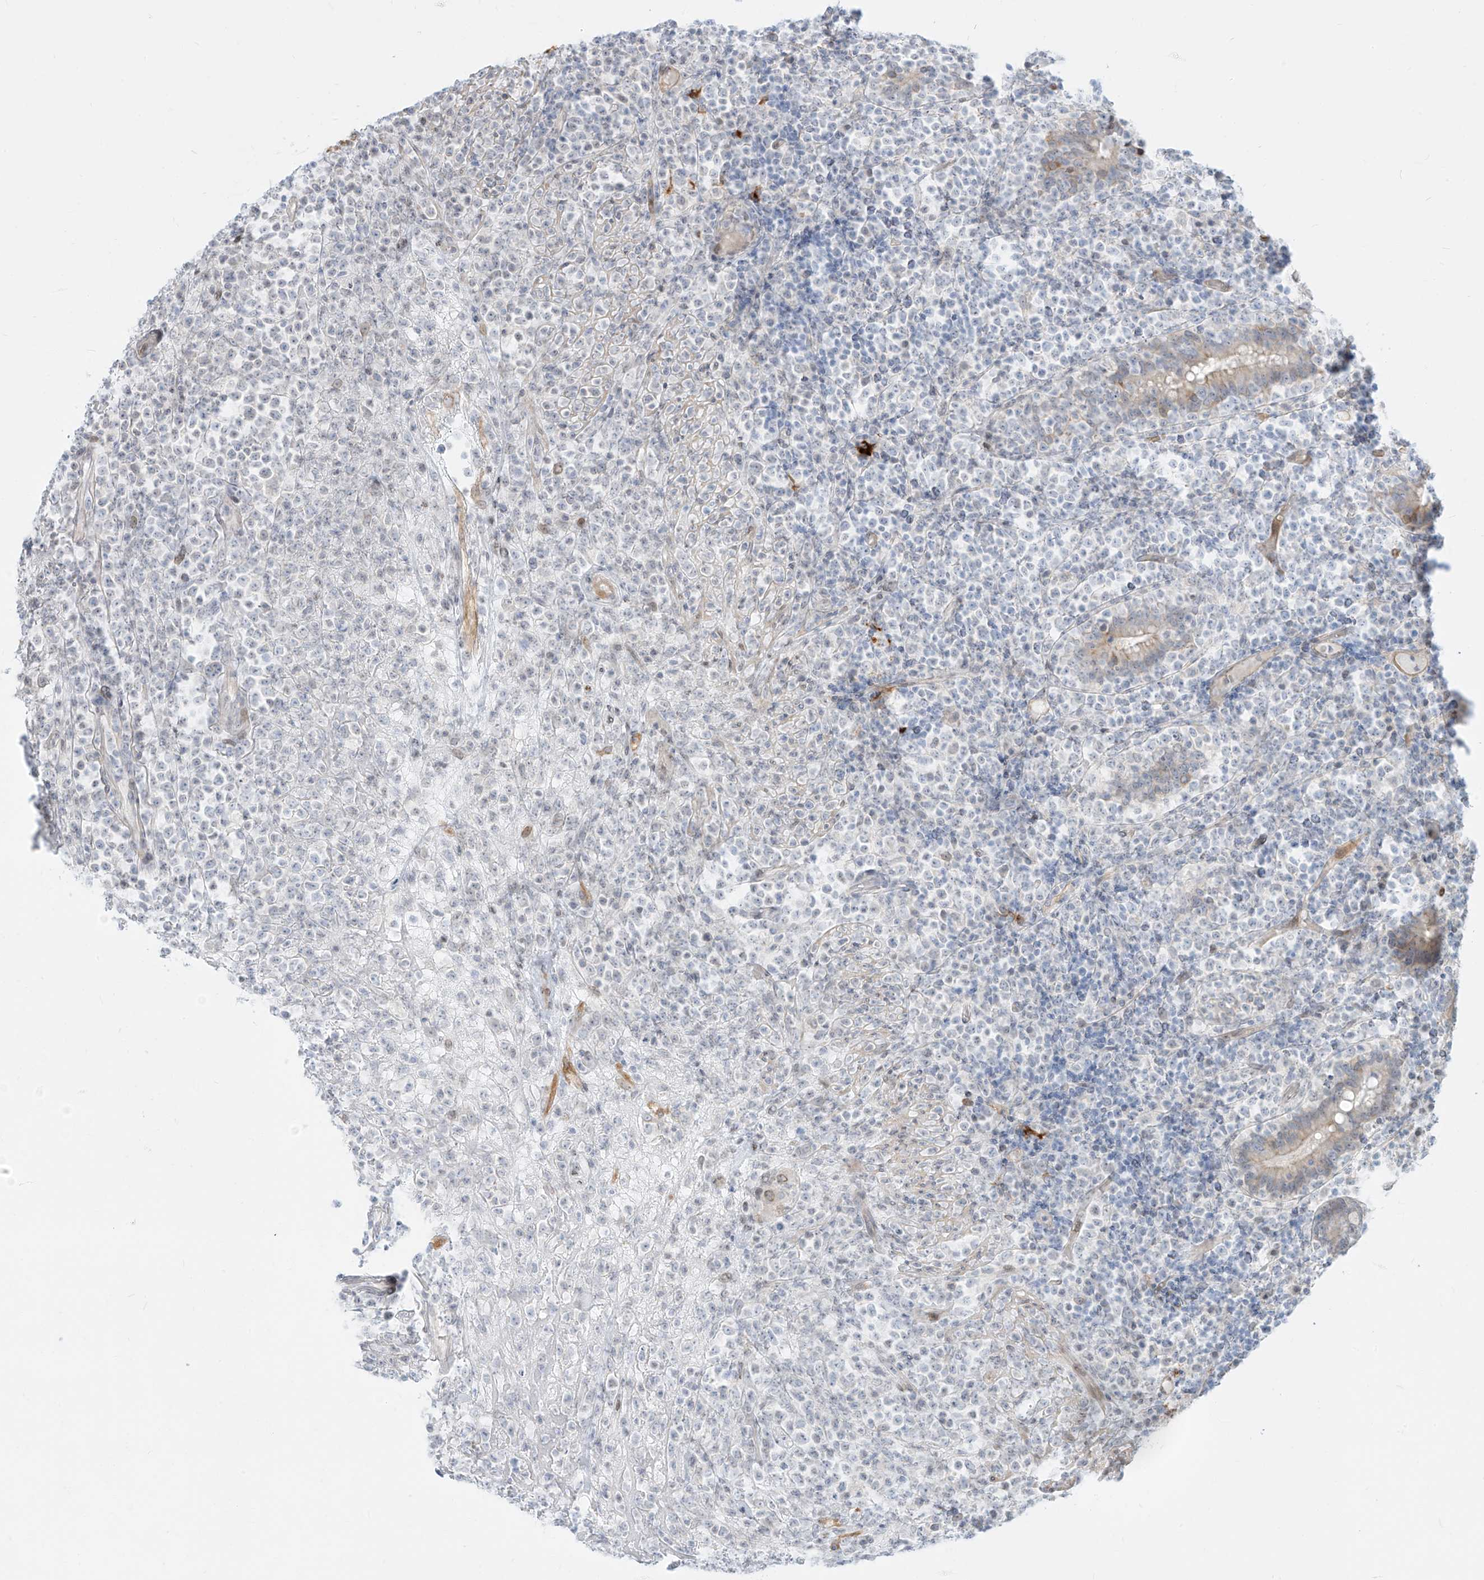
{"staining": {"intensity": "negative", "quantity": "none", "location": "none"}, "tissue": "lymphoma", "cell_type": "Tumor cells", "image_type": "cancer", "snomed": [{"axis": "morphology", "description": "Malignant lymphoma, non-Hodgkin's type, High grade"}, {"axis": "topography", "description": "Colon"}], "caption": "A photomicrograph of lymphoma stained for a protein reveals no brown staining in tumor cells.", "gene": "NHSL1", "patient": {"sex": "female", "age": 53}}